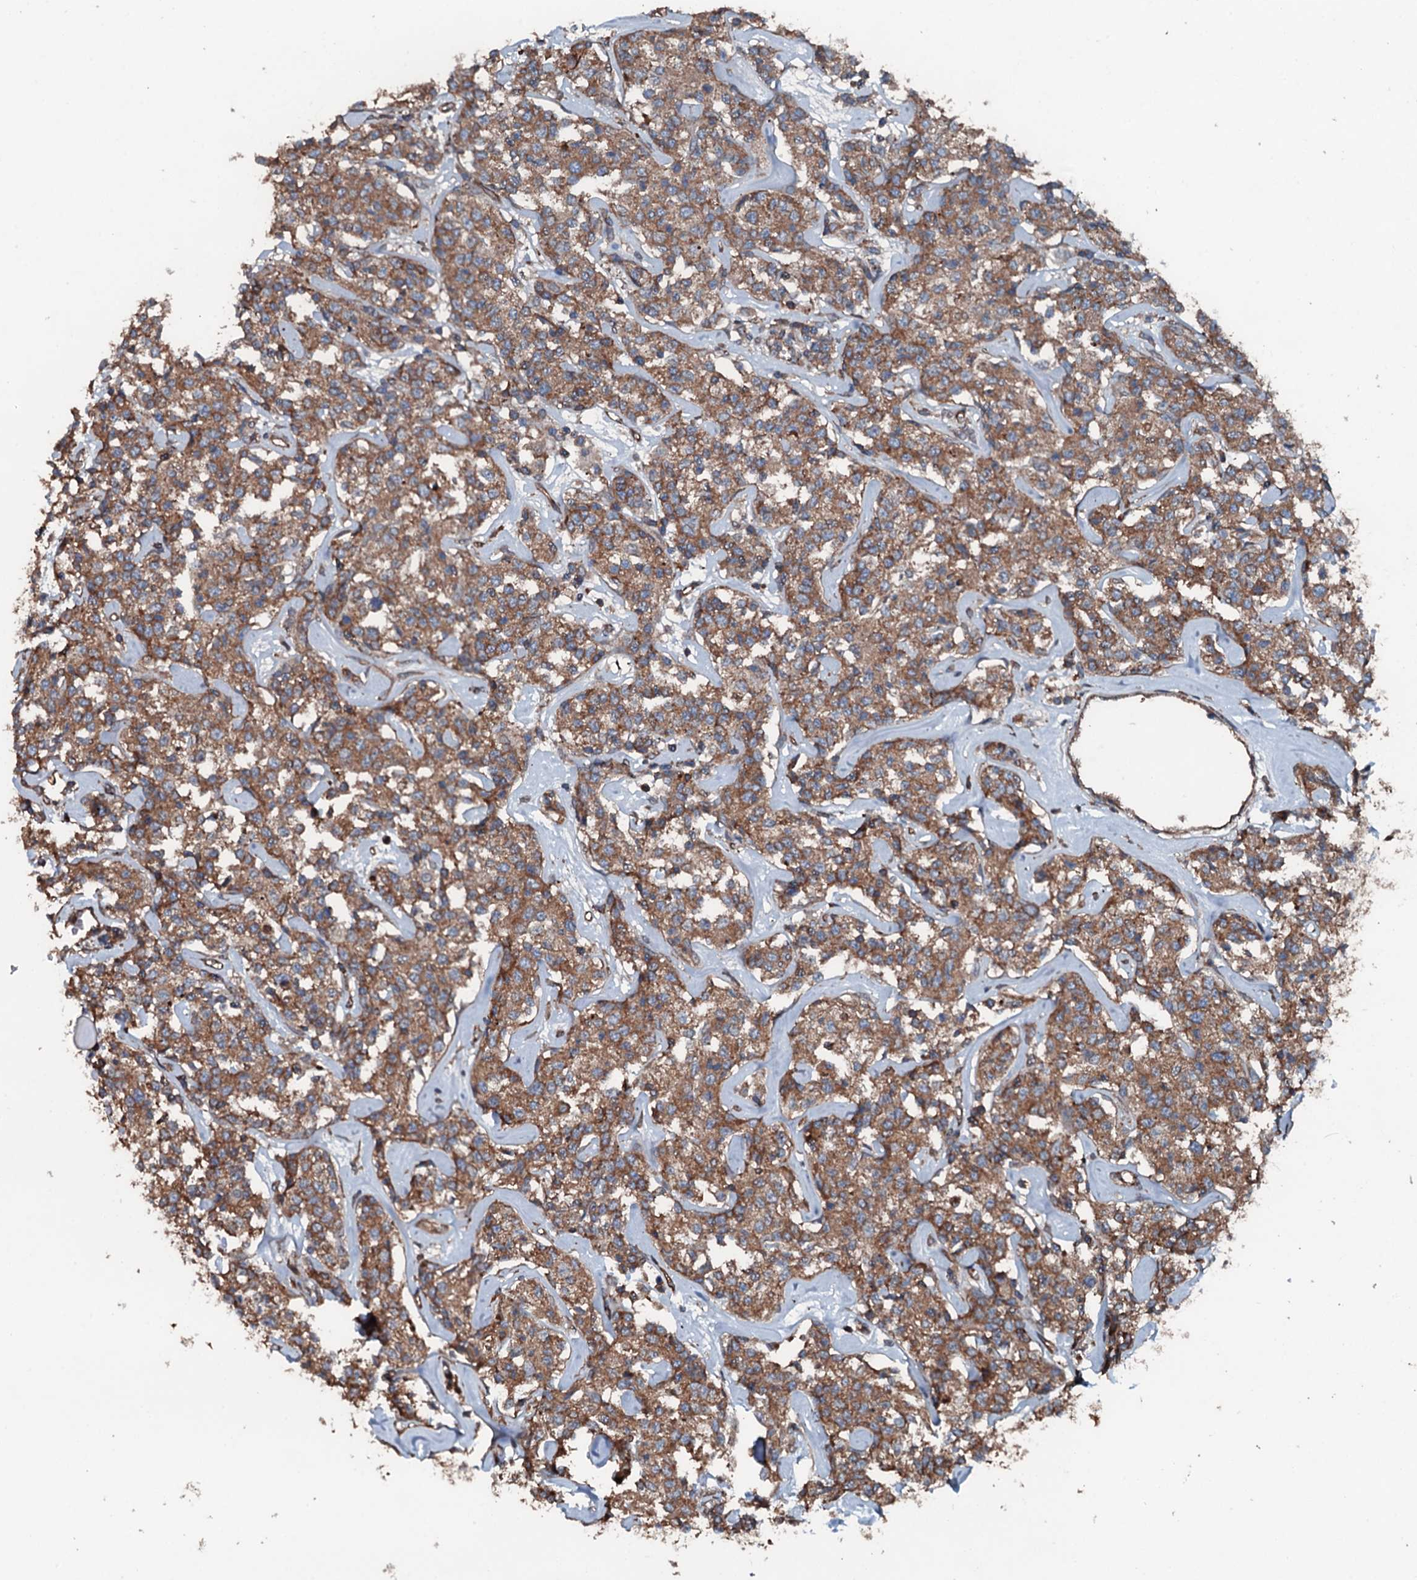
{"staining": {"intensity": "moderate", "quantity": ">75%", "location": "cytoplasmic/membranous"}, "tissue": "lymphoma", "cell_type": "Tumor cells", "image_type": "cancer", "snomed": [{"axis": "morphology", "description": "Malignant lymphoma, non-Hodgkin's type, Low grade"}, {"axis": "topography", "description": "Small intestine"}], "caption": "There is medium levels of moderate cytoplasmic/membranous expression in tumor cells of malignant lymphoma, non-Hodgkin's type (low-grade), as demonstrated by immunohistochemical staining (brown color).", "gene": "SLC25A38", "patient": {"sex": "female", "age": 59}}